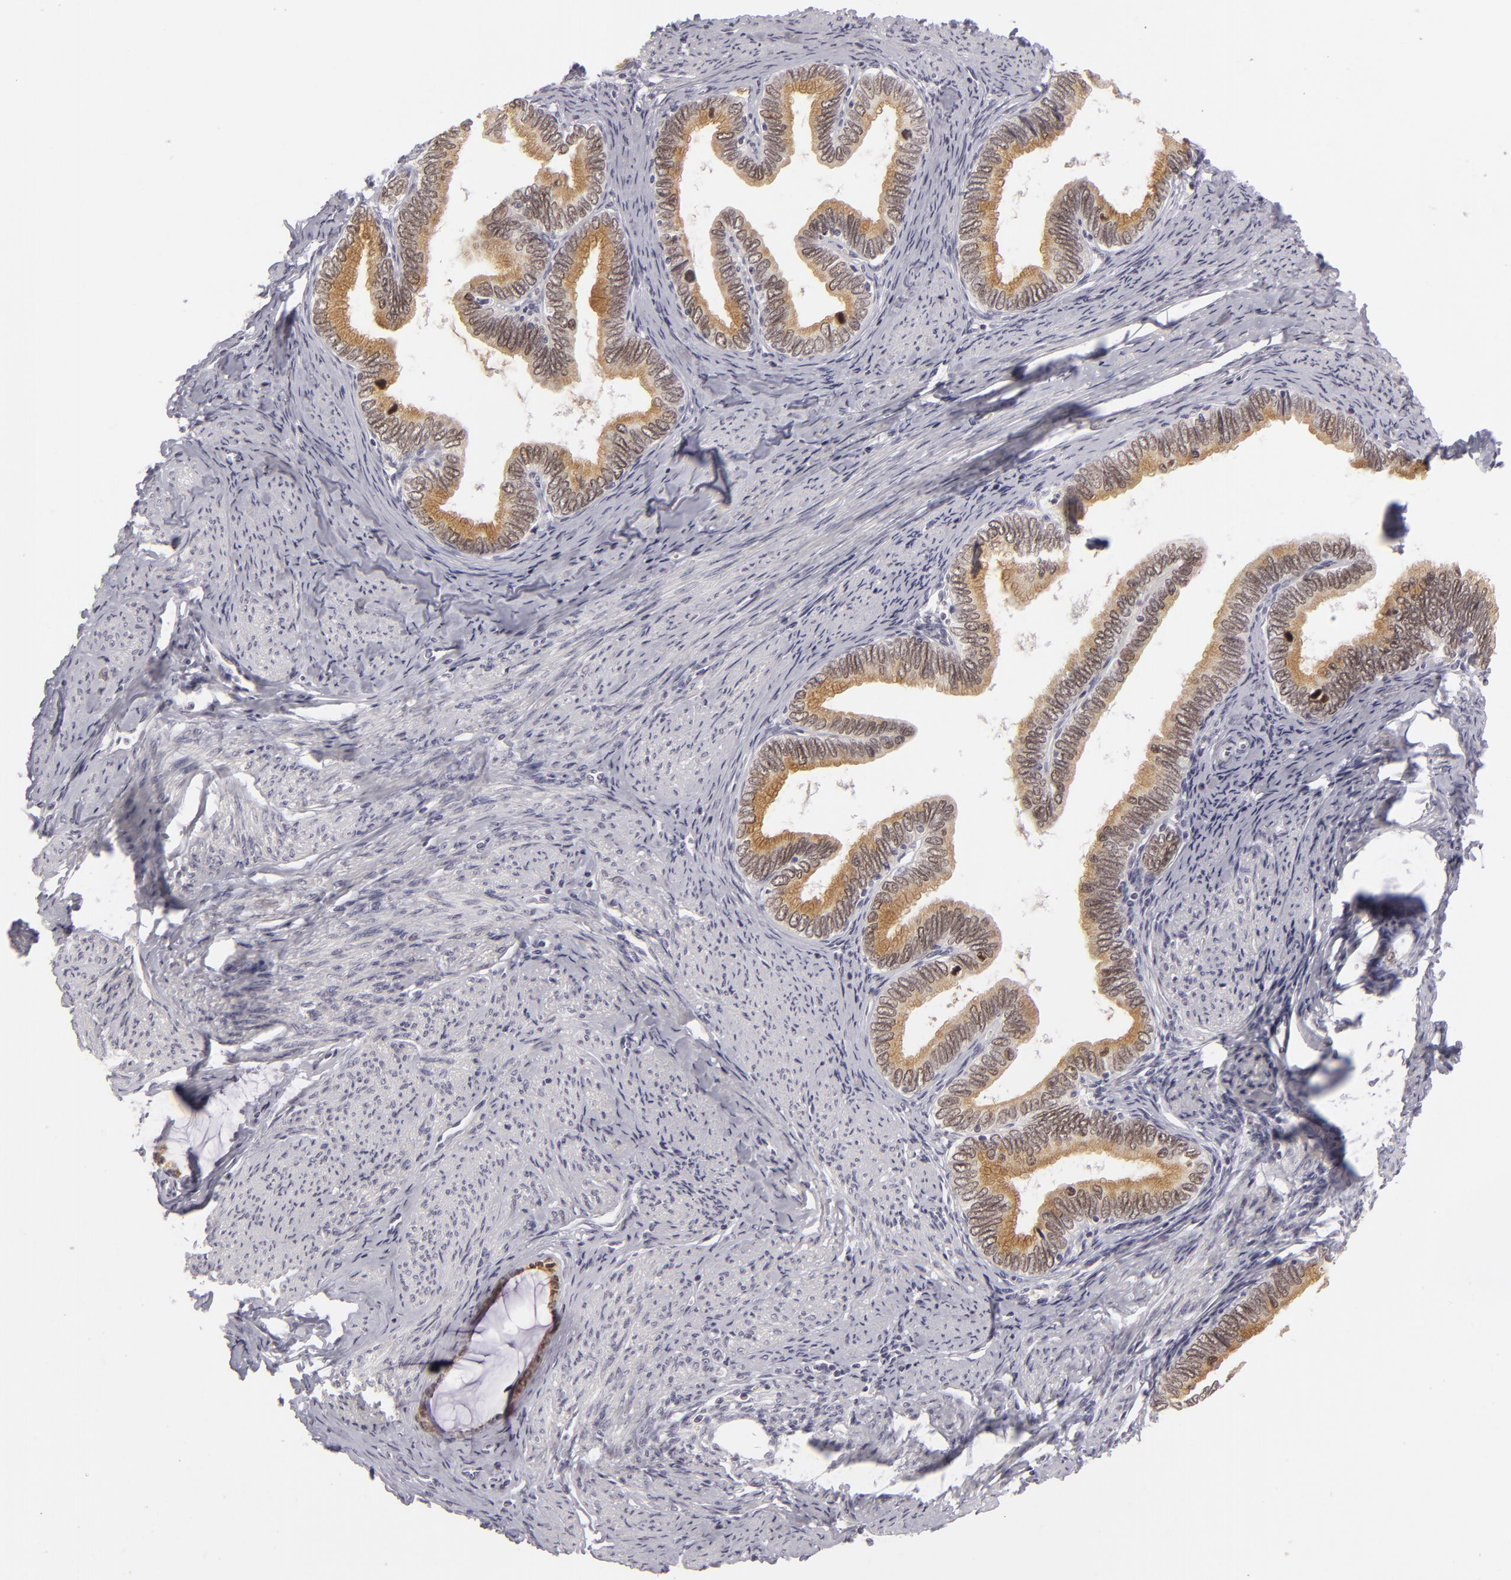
{"staining": {"intensity": "moderate", "quantity": ">75%", "location": "cytoplasmic/membranous,nuclear"}, "tissue": "cervical cancer", "cell_type": "Tumor cells", "image_type": "cancer", "snomed": [{"axis": "morphology", "description": "Adenocarcinoma, NOS"}, {"axis": "topography", "description": "Cervix"}], "caption": "Immunohistochemistry (IHC) histopathology image of neoplastic tissue: human cervical cancer (adenocarcinoma) stained using immunohistochemistry (IHC) shows medium levels of moderate protein expression localized specifically in the cytoplasmic/membranous and nuclear of tumor cells, appearing as a cytoplasmic/membranous and nuclear brown color.", "gene": "SIX1", "patient": {"sex": "female", "age": 49}}